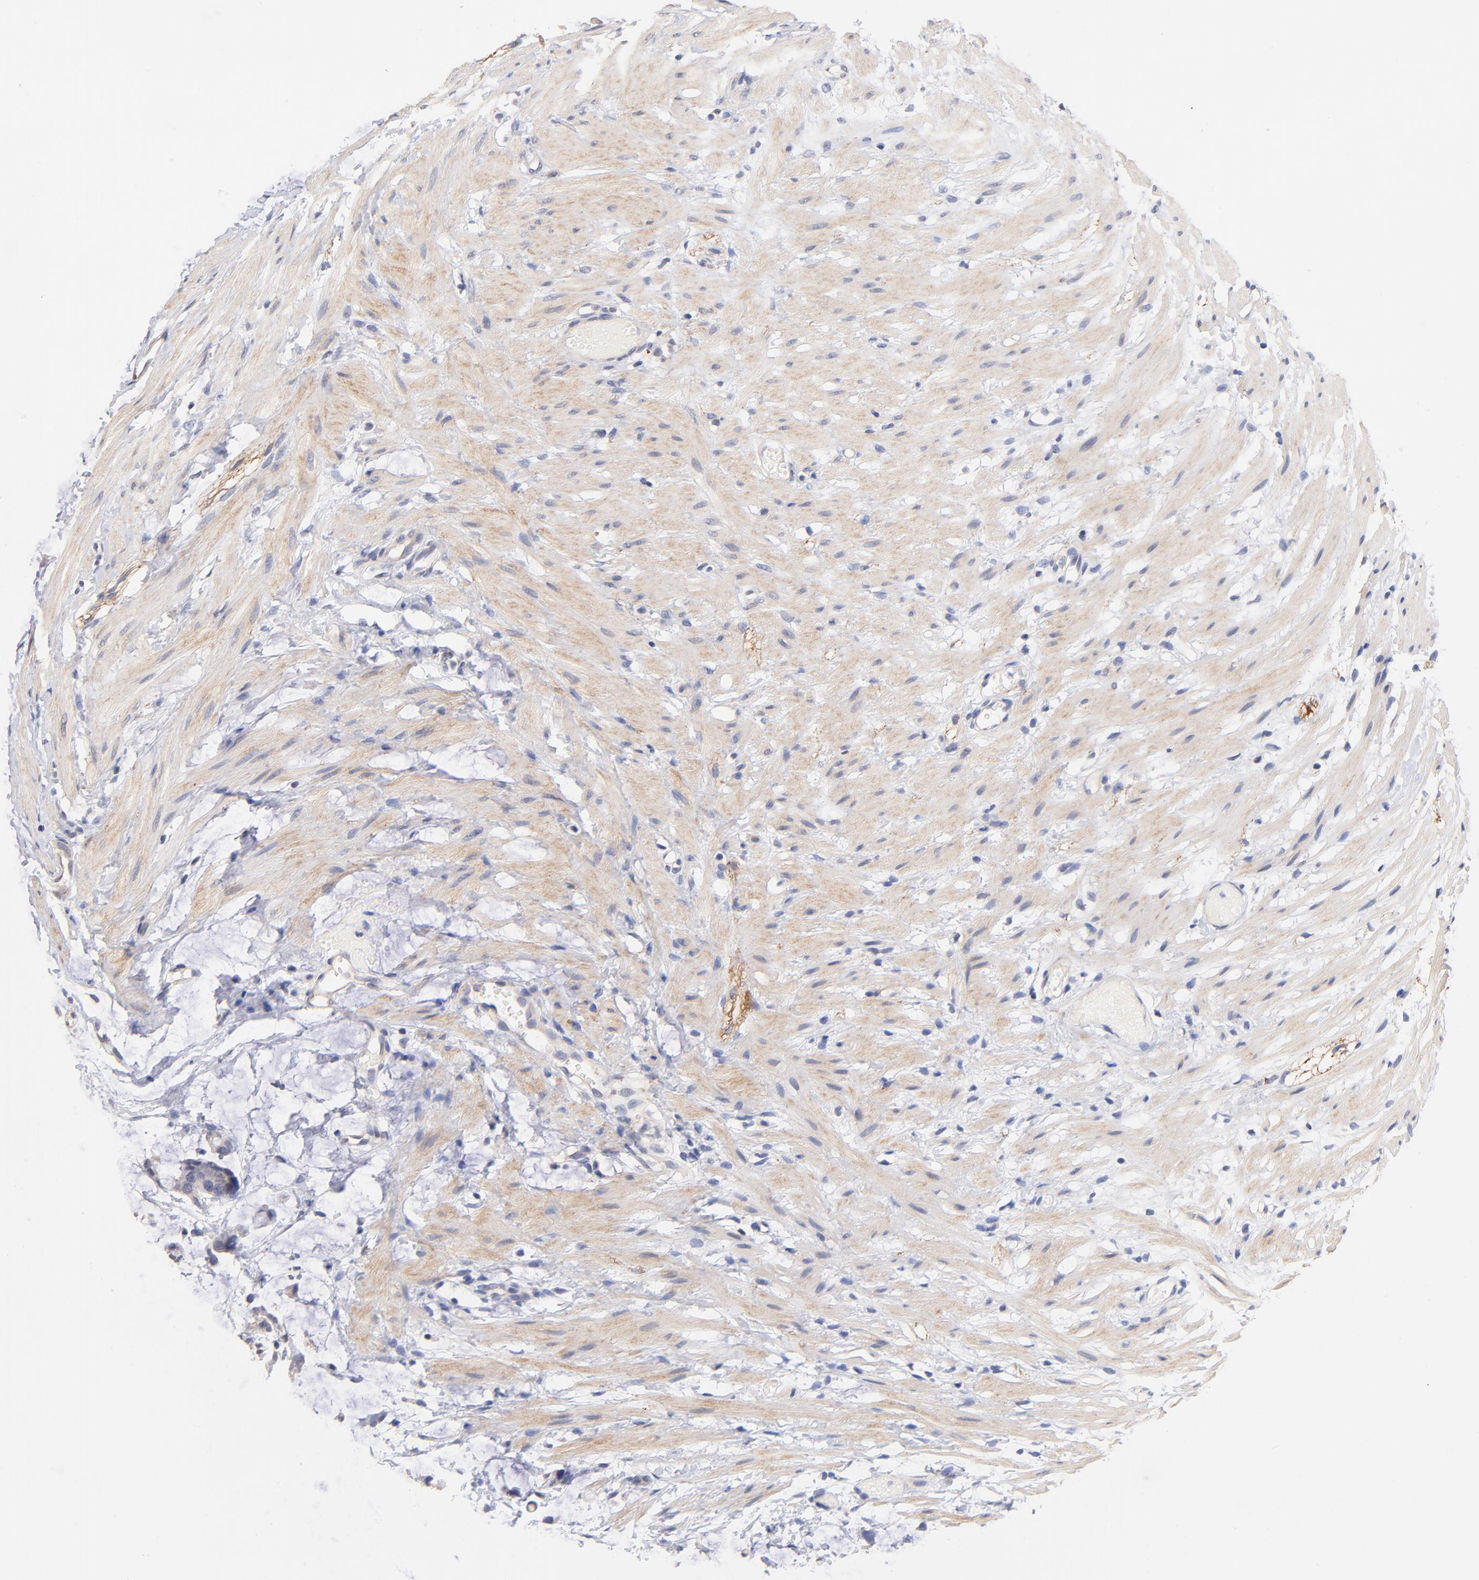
{"staining": {"intensity": "negative", "quantity": "none", "location": "none"}, "tissue": "colorectal cancer", "cell_type": "Tumor cells", "image_type": "cancer", "snomed": [{"axis": "morphology", "description": "Adenocarcinoma, NOS"}, {"axis": "topography", "description": "Colon"}], "caption": "Adenocarcinoma (colorectal) stained for a protein using IHC demonstrates no positivity tumor cells.", "gene": "RIBC2", "patient": {"sex": "male", "age": 14}}